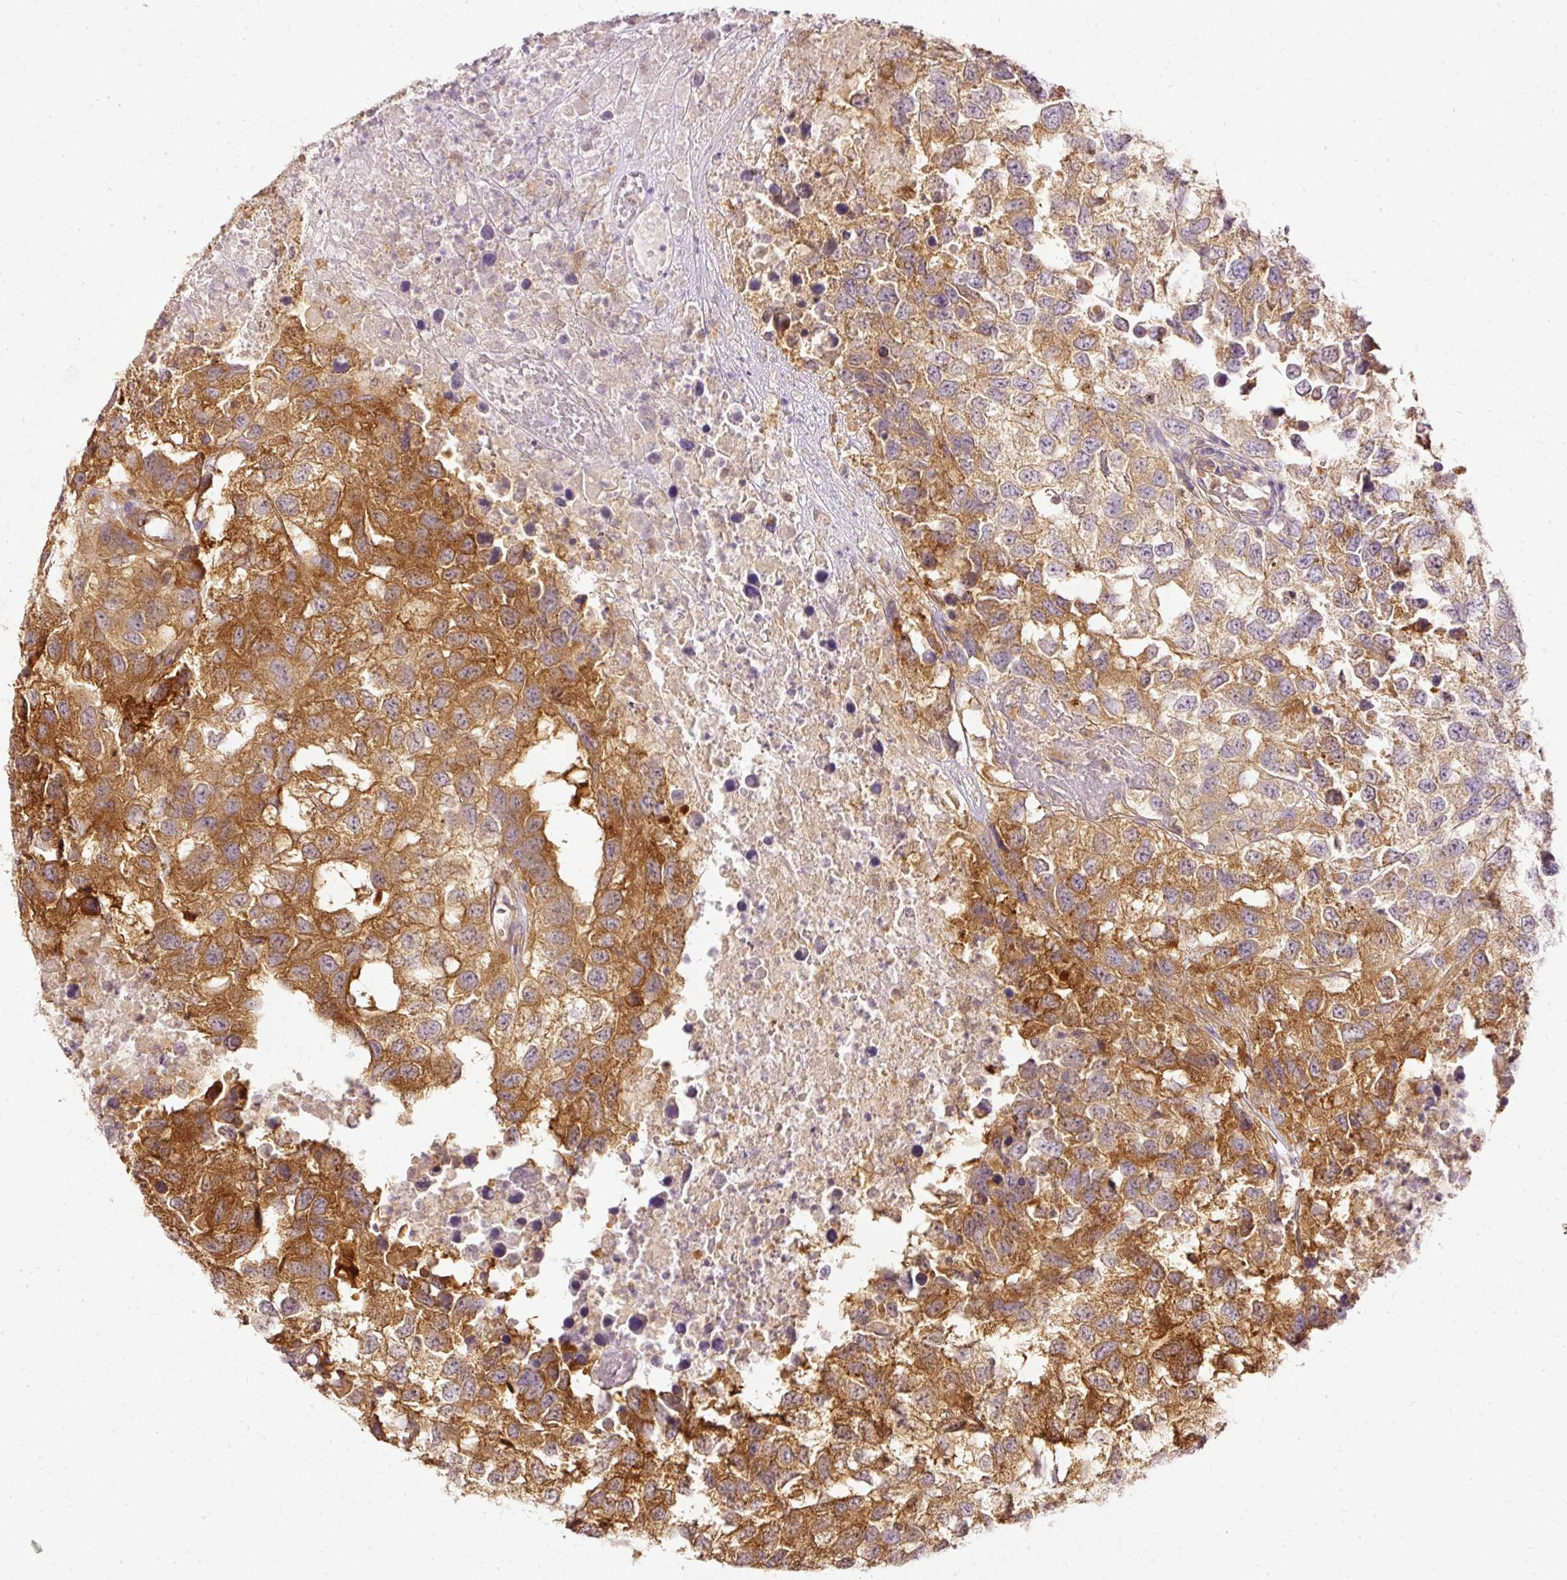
{"staining": {"intensity": "strong", "quantity": "25%-75%", "location": "cytoplasmic/membranous"}, "tissue": "testis cancer", "cell_type": "Tumor cells", "image_type": "cancer", "snomed": [{"axis": "morphology", "description": "Carcinoma, Embryonal, NOS"}, {"axis": "topography", "description": "Testis"}], "caption": "Embryonal carcinoma (testis) stained with DAB (3,3'-diaminobenzidine) immunohistochemistry (IHC) reveals high levels of strong cytoplasmic/membranous expression in approximately 25%-75% of tumor cells.", "gene": "ARMH3", "patient": {"sex": "male", "age": 83}}